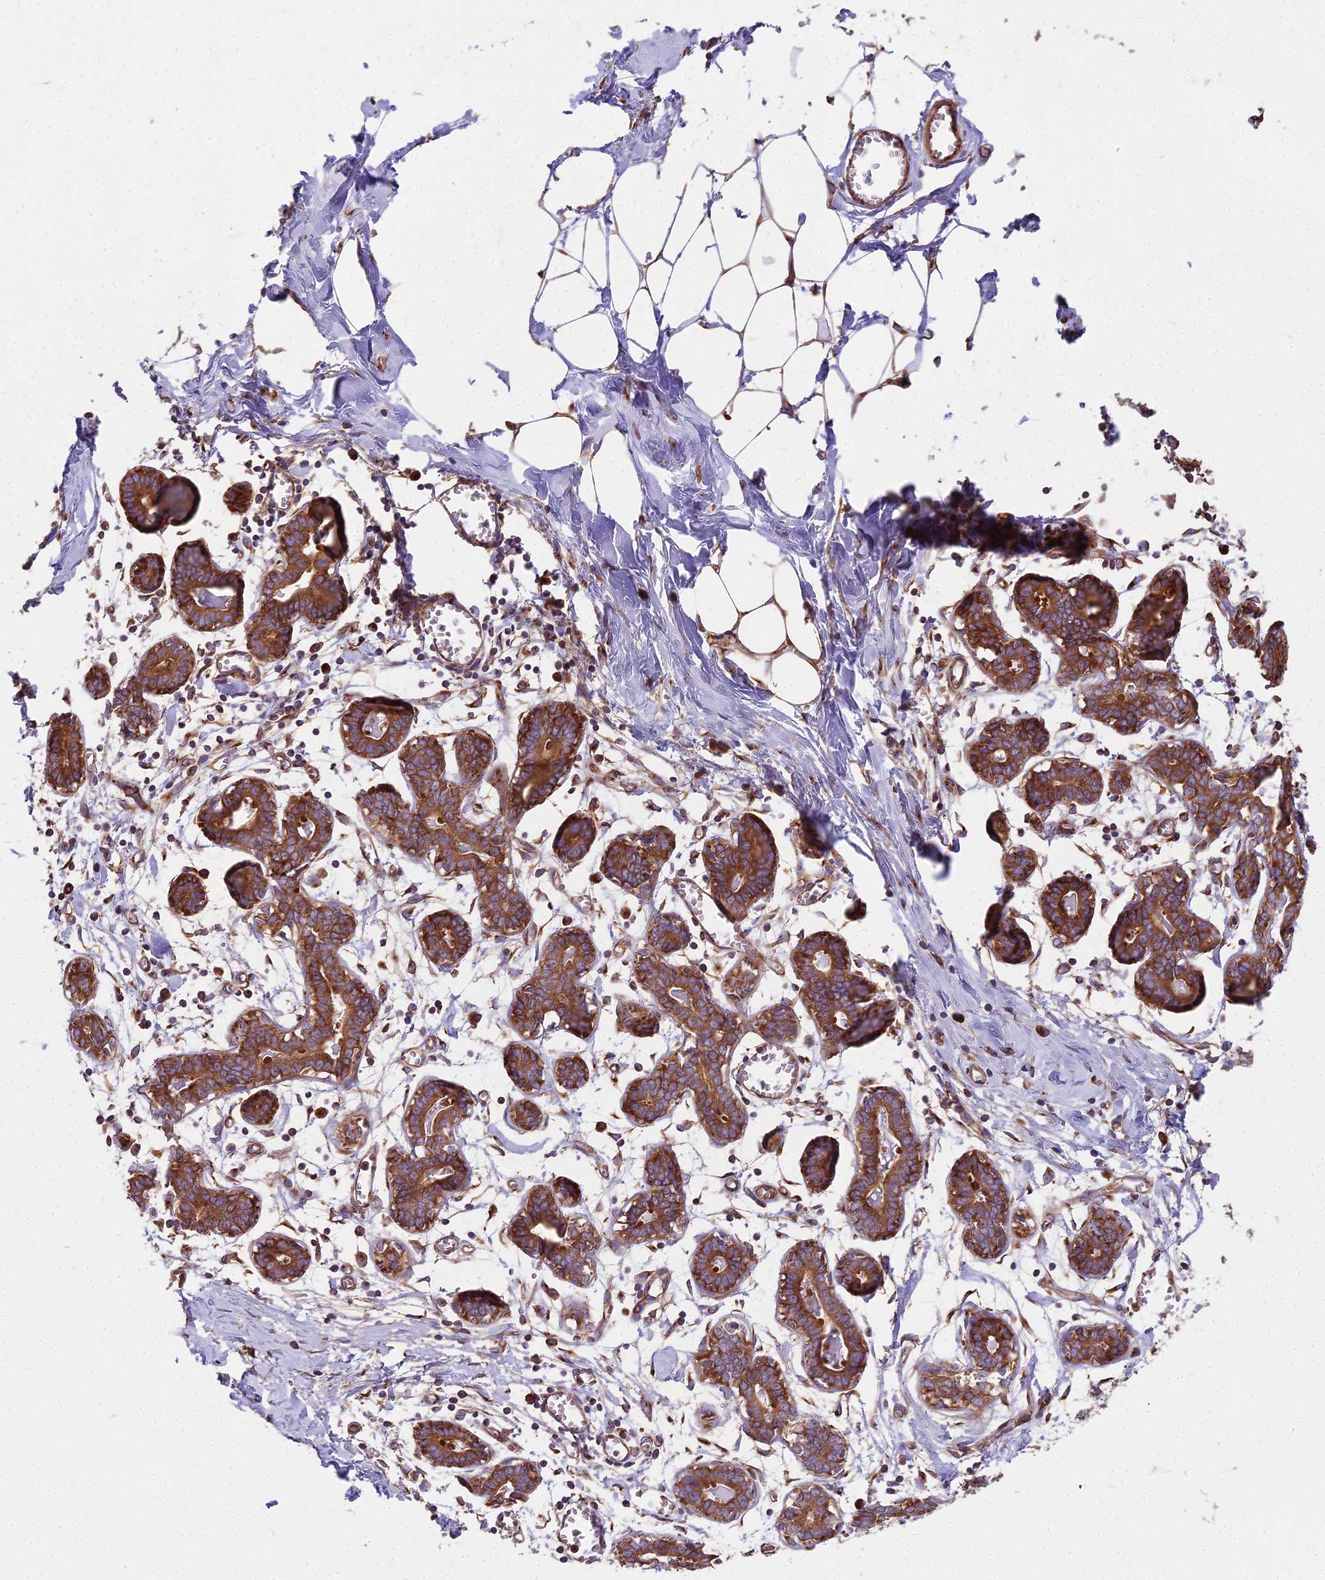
{"staining": {"intensity": "moderate", "quantity": "25%-75%", "location": "cytoplasmic/membranous"}, "tissue": "breast", "cell_type": "Adipocytes", "image_type": "normal", "snomed": [{"axis": "morphology", "description": "Normal tissue, NOS"}, {"axis": "topography", "description": "Breast"}], "caption": "Immunohistochemical staining of unremarkable human breast exhibits moderate cytoplasmic/membranous protein positivity in approximately 25%-75% of adipocytes.", "gene": "DCTN3", "patient": {"sex": "female", "age": 27}}